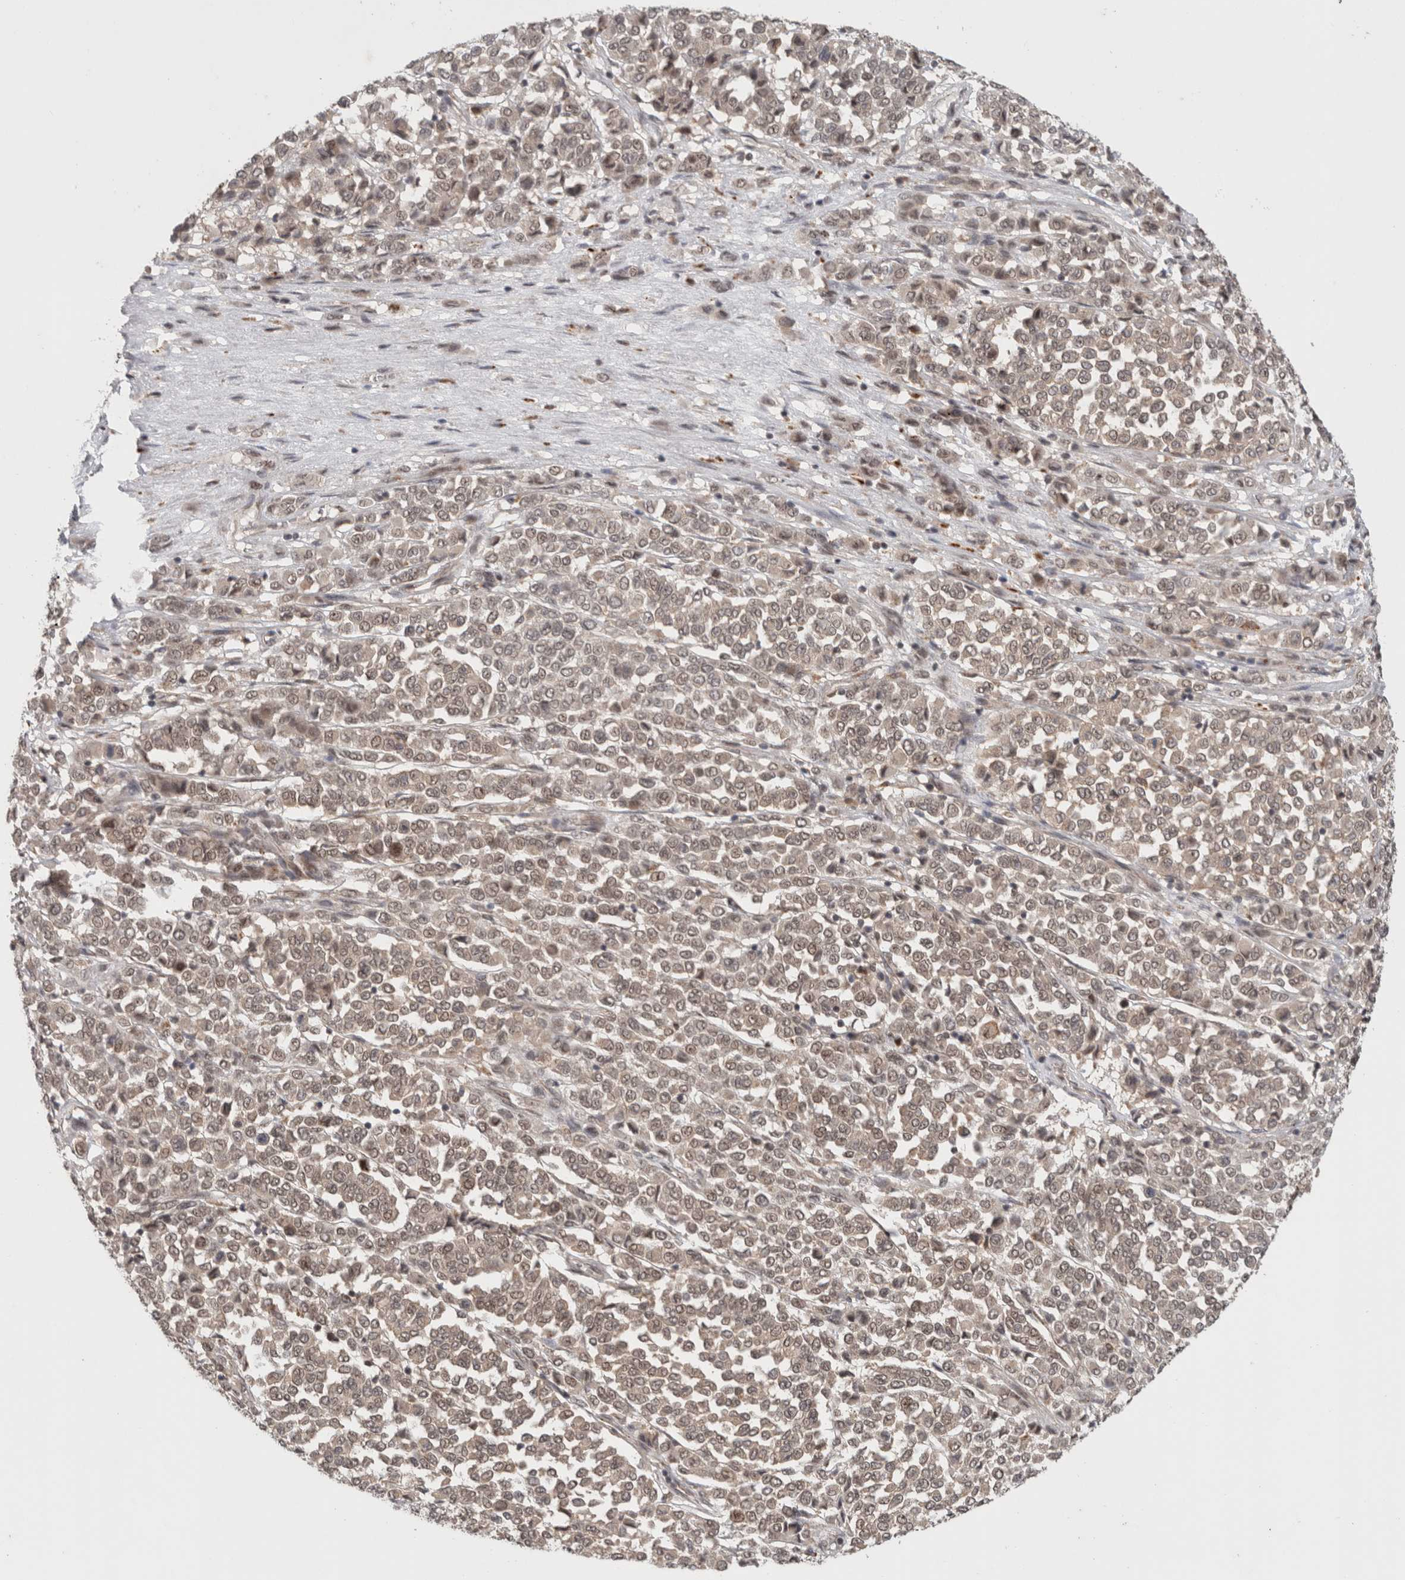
{"staining": {"intensity": "weak", "quantity": ">75%", "location": "cytoplasmic/membranous,nuclear"}, "tissue": "melanoma", "cell_type": "Tumor cells", "image_type": "cancer", "snomed": [{"axis": "morphology", "description": "Malignant melanoma, Metastatic site"}, {"axis": "topography", "description": "Pancreas"}], "caption": "DAB (3,3'-diaminobenzidine) immunohistochemical staining of malignant melanoma (metastatic site) exhibits weak cytoplasmic/membranous and nuclear protein positivity in approximately >75% of tumor cells.", "gene": "MPHOSPH6", "patient": {"sex": "female", "age": 30}}